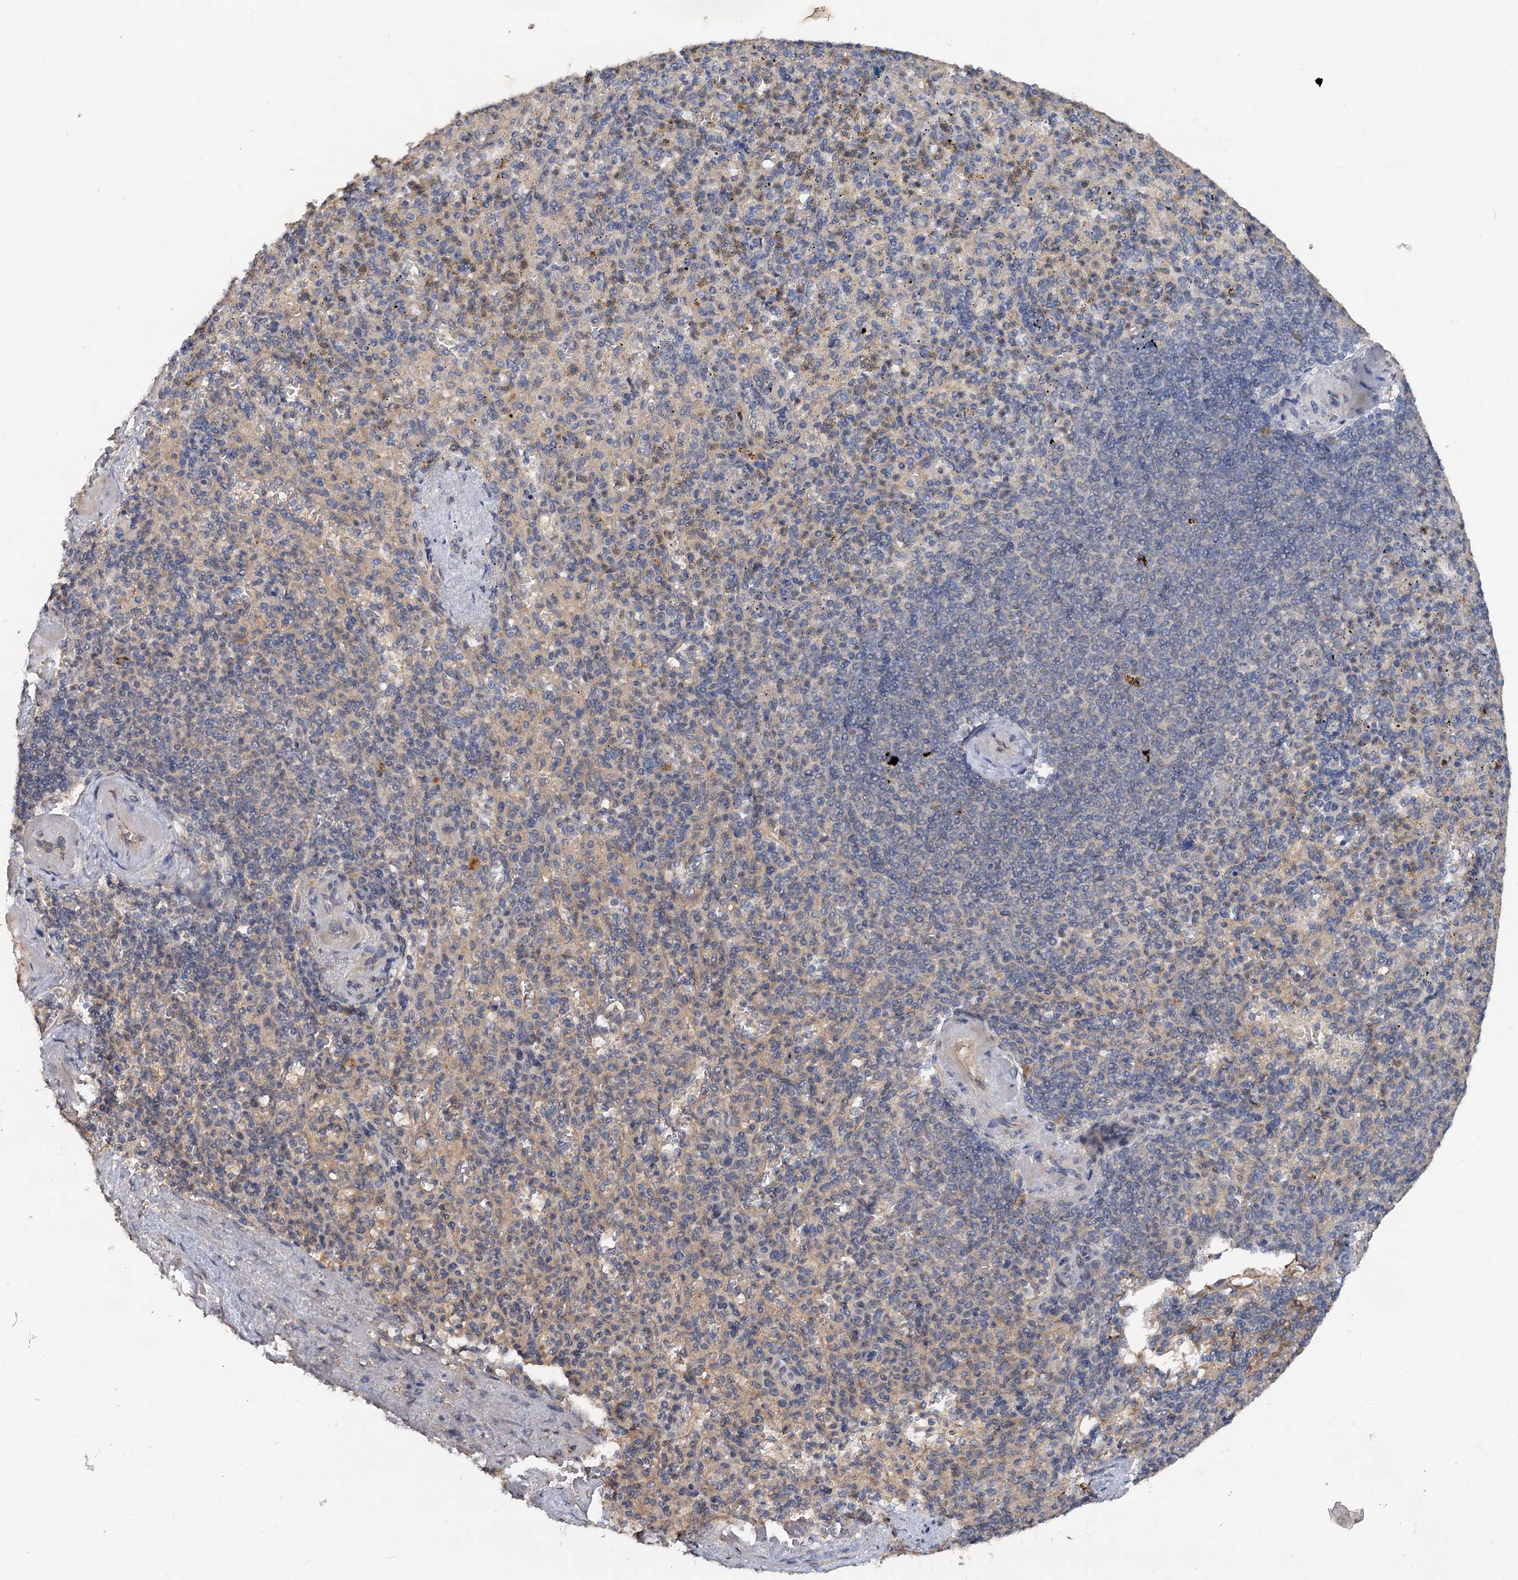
{"staining": {"intensity": "weak", "quantity": "25%-75%", "location": "cytoplasmic/membranous"}, "tissue": "spleen", "cell_type": "Cells in red pulp", "image_type": "normal", "snomed": [{"axis": "morphology", "description": "Normal tissue, NOS"}, {"axis": "topography", "description": "Spleen"}], "caption": "The image reveals immunohistochemical staining of normal spleen. There is weak cytoplasmic/membranous expression is seen in about 25%-75% of cells in red pulp.", "gene": "NUDCD2", "patient": {"sex": "female", "age": 74}}